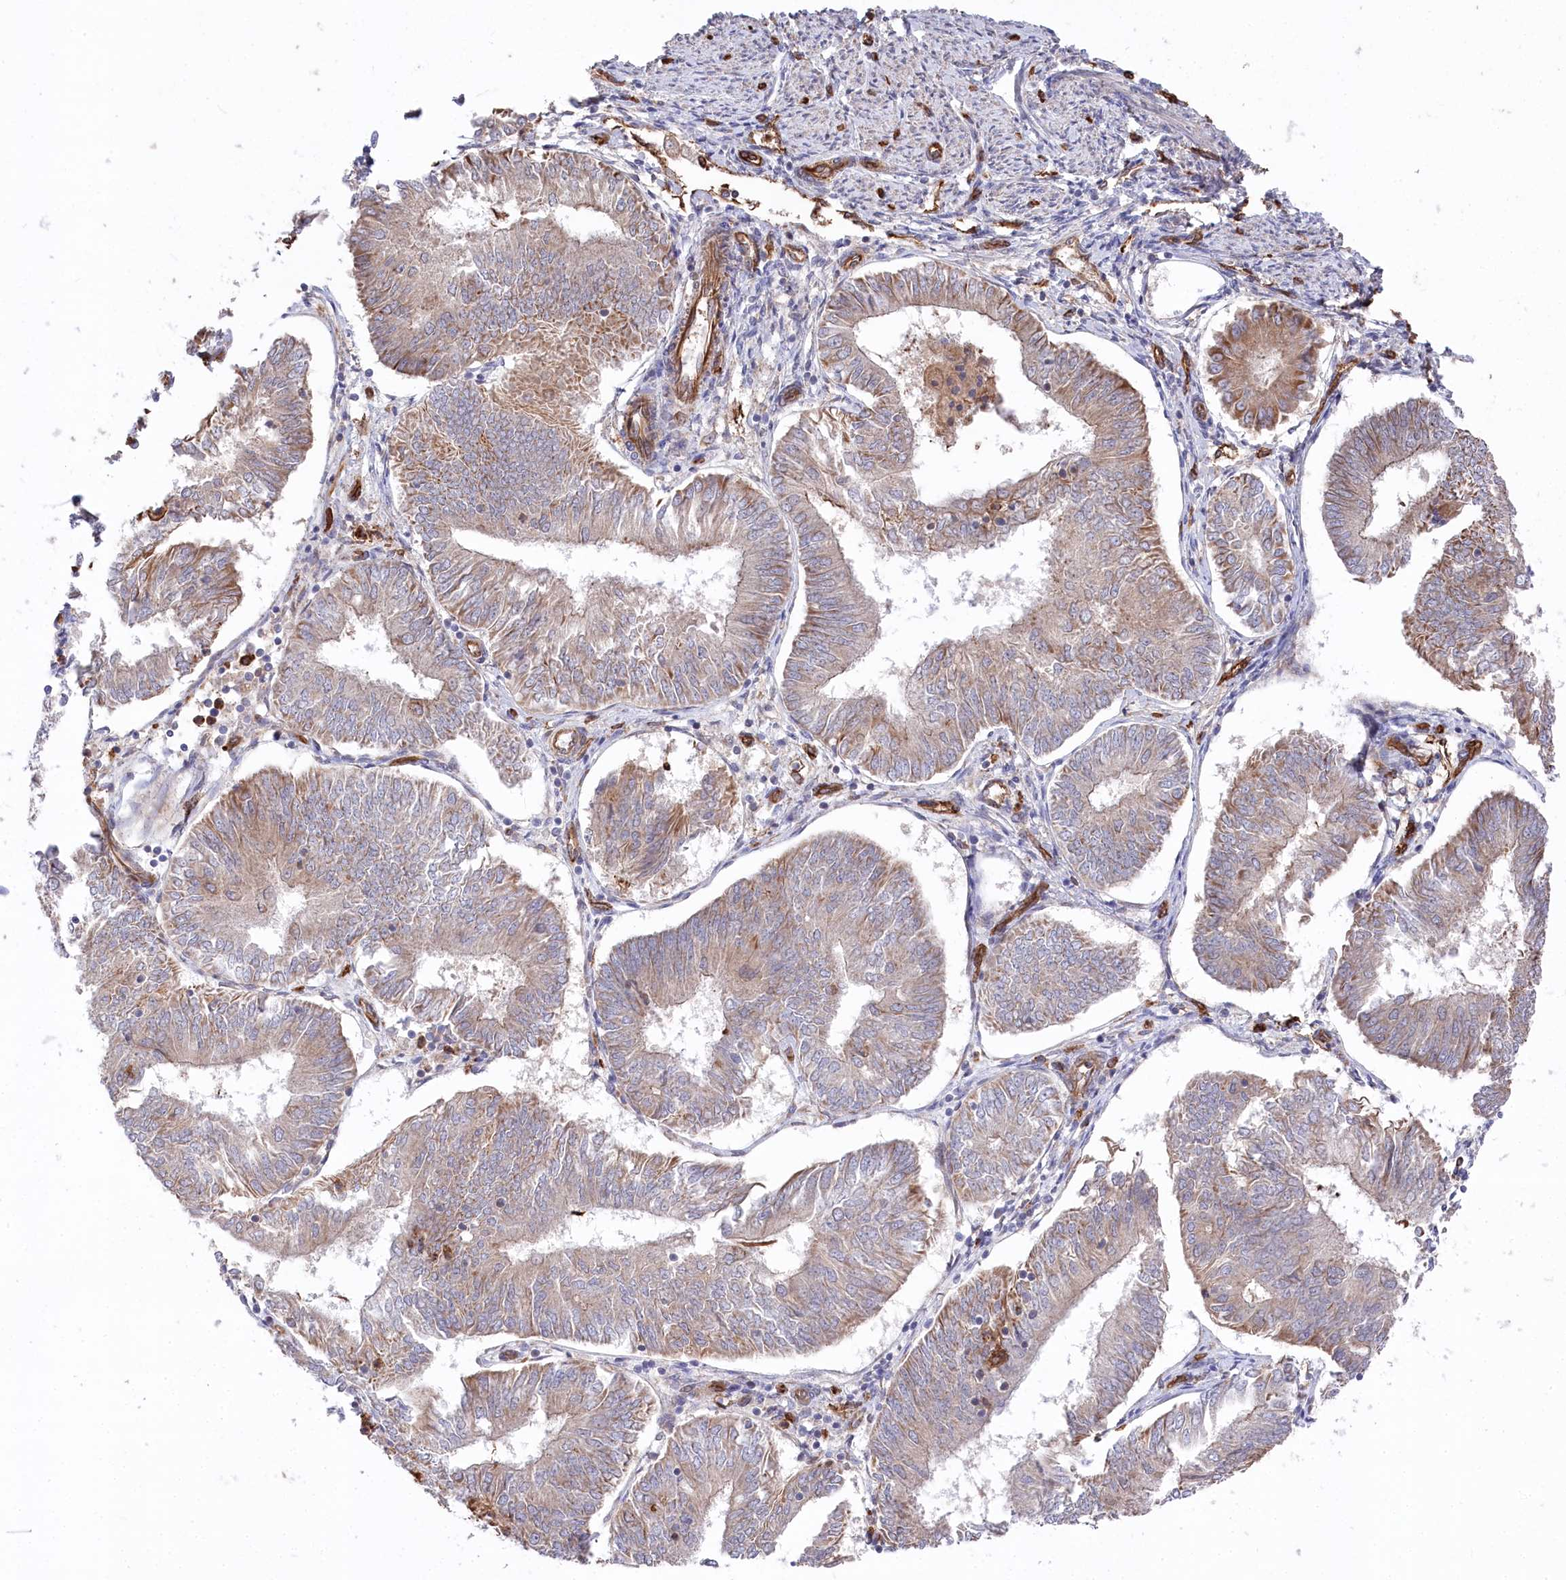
{"staining": {"intensity": "moderate", "quantity": ">75%", "location": "cytoplasmic/membranous"}, "tissue": "endometrial cancer", "cell_type": "Tumor cells", "image_type": "cancer", "snomed": [{"axis": "morphology", "description": "Adenocarcinoma, NOS"}, {"axis": "topography", "description": "Endometrium"}], "caption": "An immunohistochemistry photomicrograph of tumor tissue is shown. Protein staining in brown labels moderate cytoplasmic/membranous positivity in endometrial adenocarcinoma within tumor cells.", "gene": "MTPAP", "patient": {"sex": "female", "age": 58}}